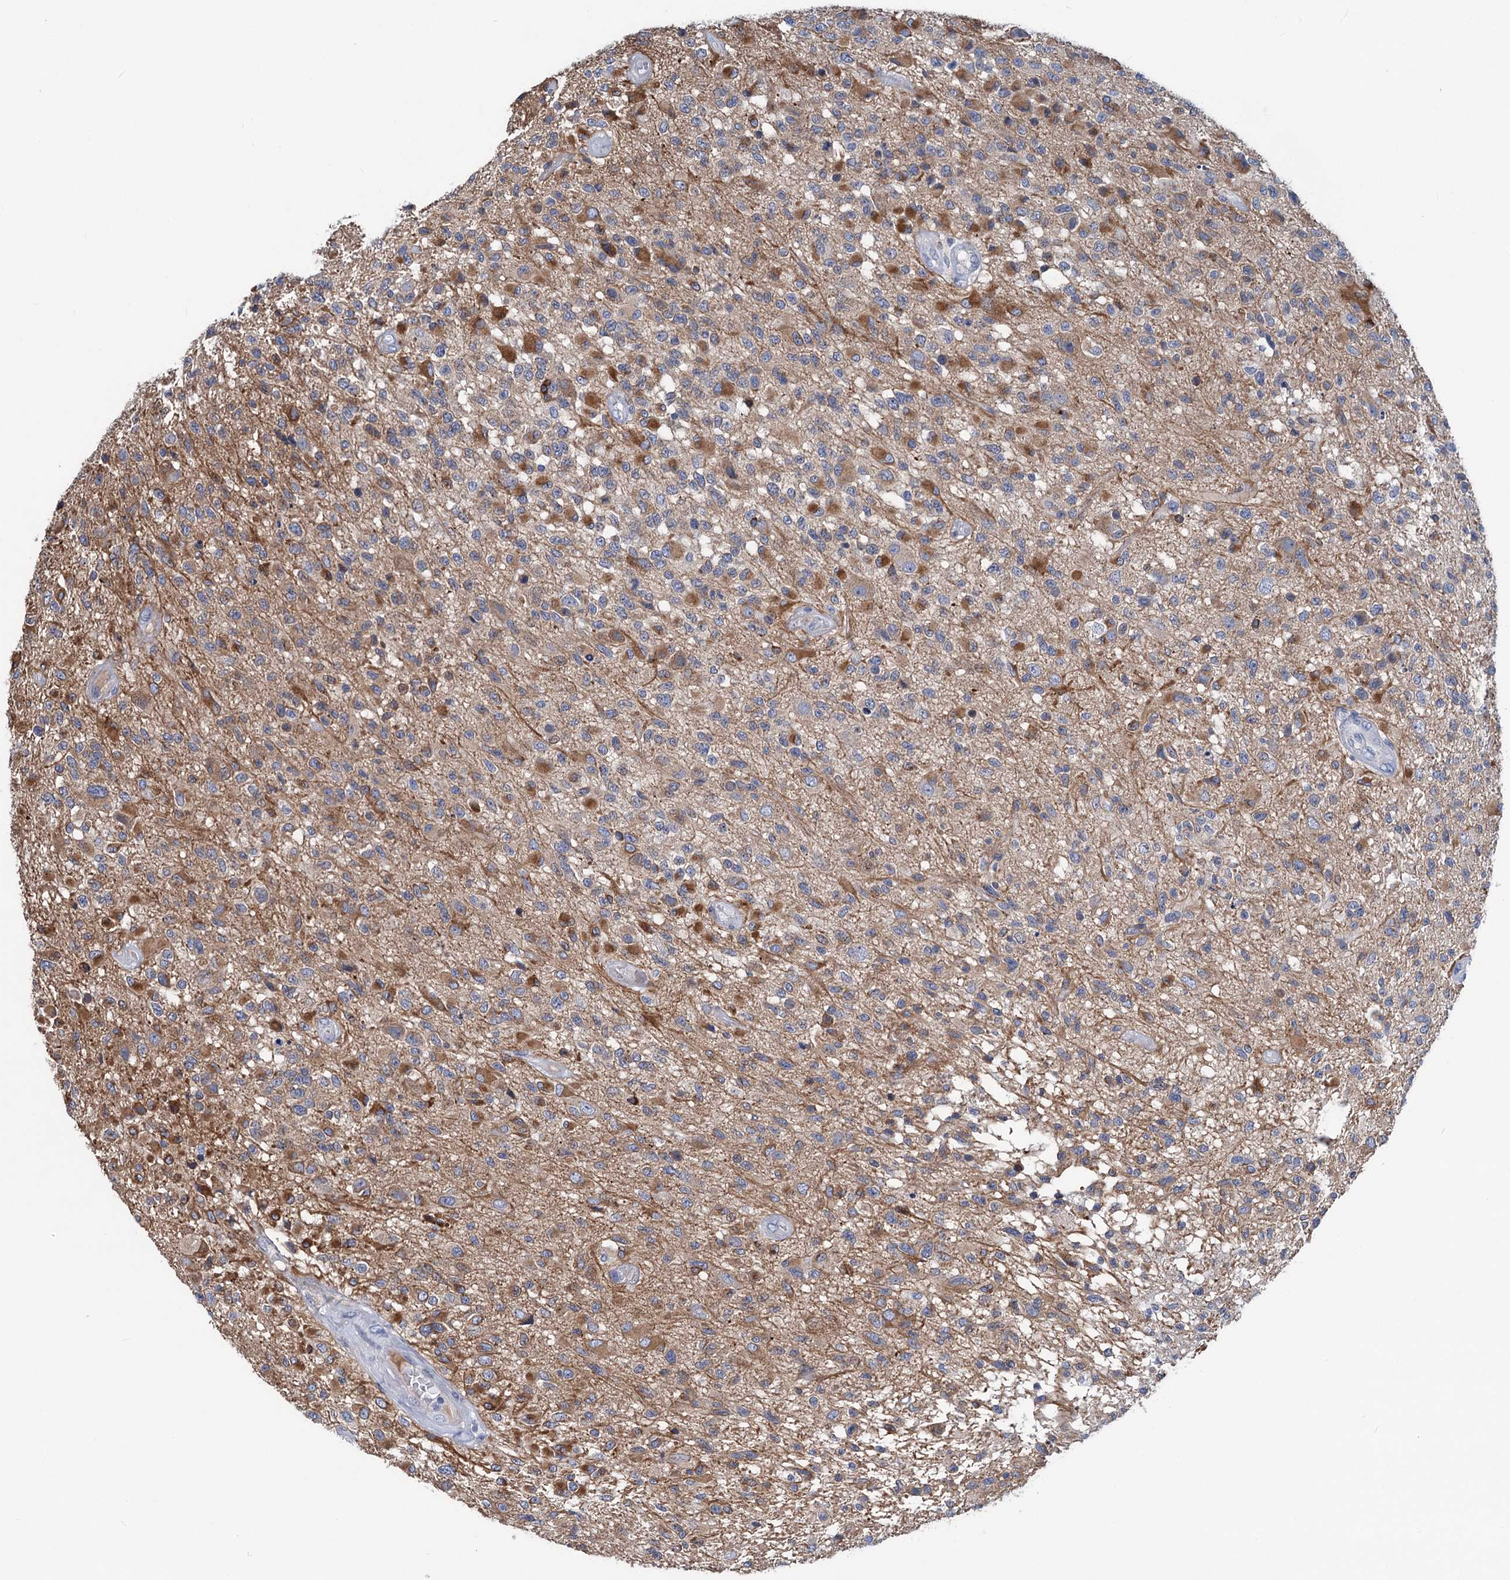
{"staining": {"intensity": "moderate", "quantity": "25%-75%", "location": "cytoplasmic/membranous"}, "tissue": "glioma", "cell_type": "Tumor cells", "image_type": "cancer", "snomed": [{"axis": "morphology", "description": "Glioma, malignant, High grade"}, {"axis": "morphology", "description": "Glioblastoma, NOS"}, {"axis": "topography", "description": "Brain"}], "caption": "IHC photomicrograph of neoplastic tissue: malignant glioma (high-grade) stained using immunohistochemistry (IHC) exhibits medium levels of moderate protein expression localized specifically in the cytoplasmic/membranous of tumor cells, appearing as a cytoplasmic/membranous brown color.", "gene": "CHDH", "patient": {"sex": "male", "age": 60}}